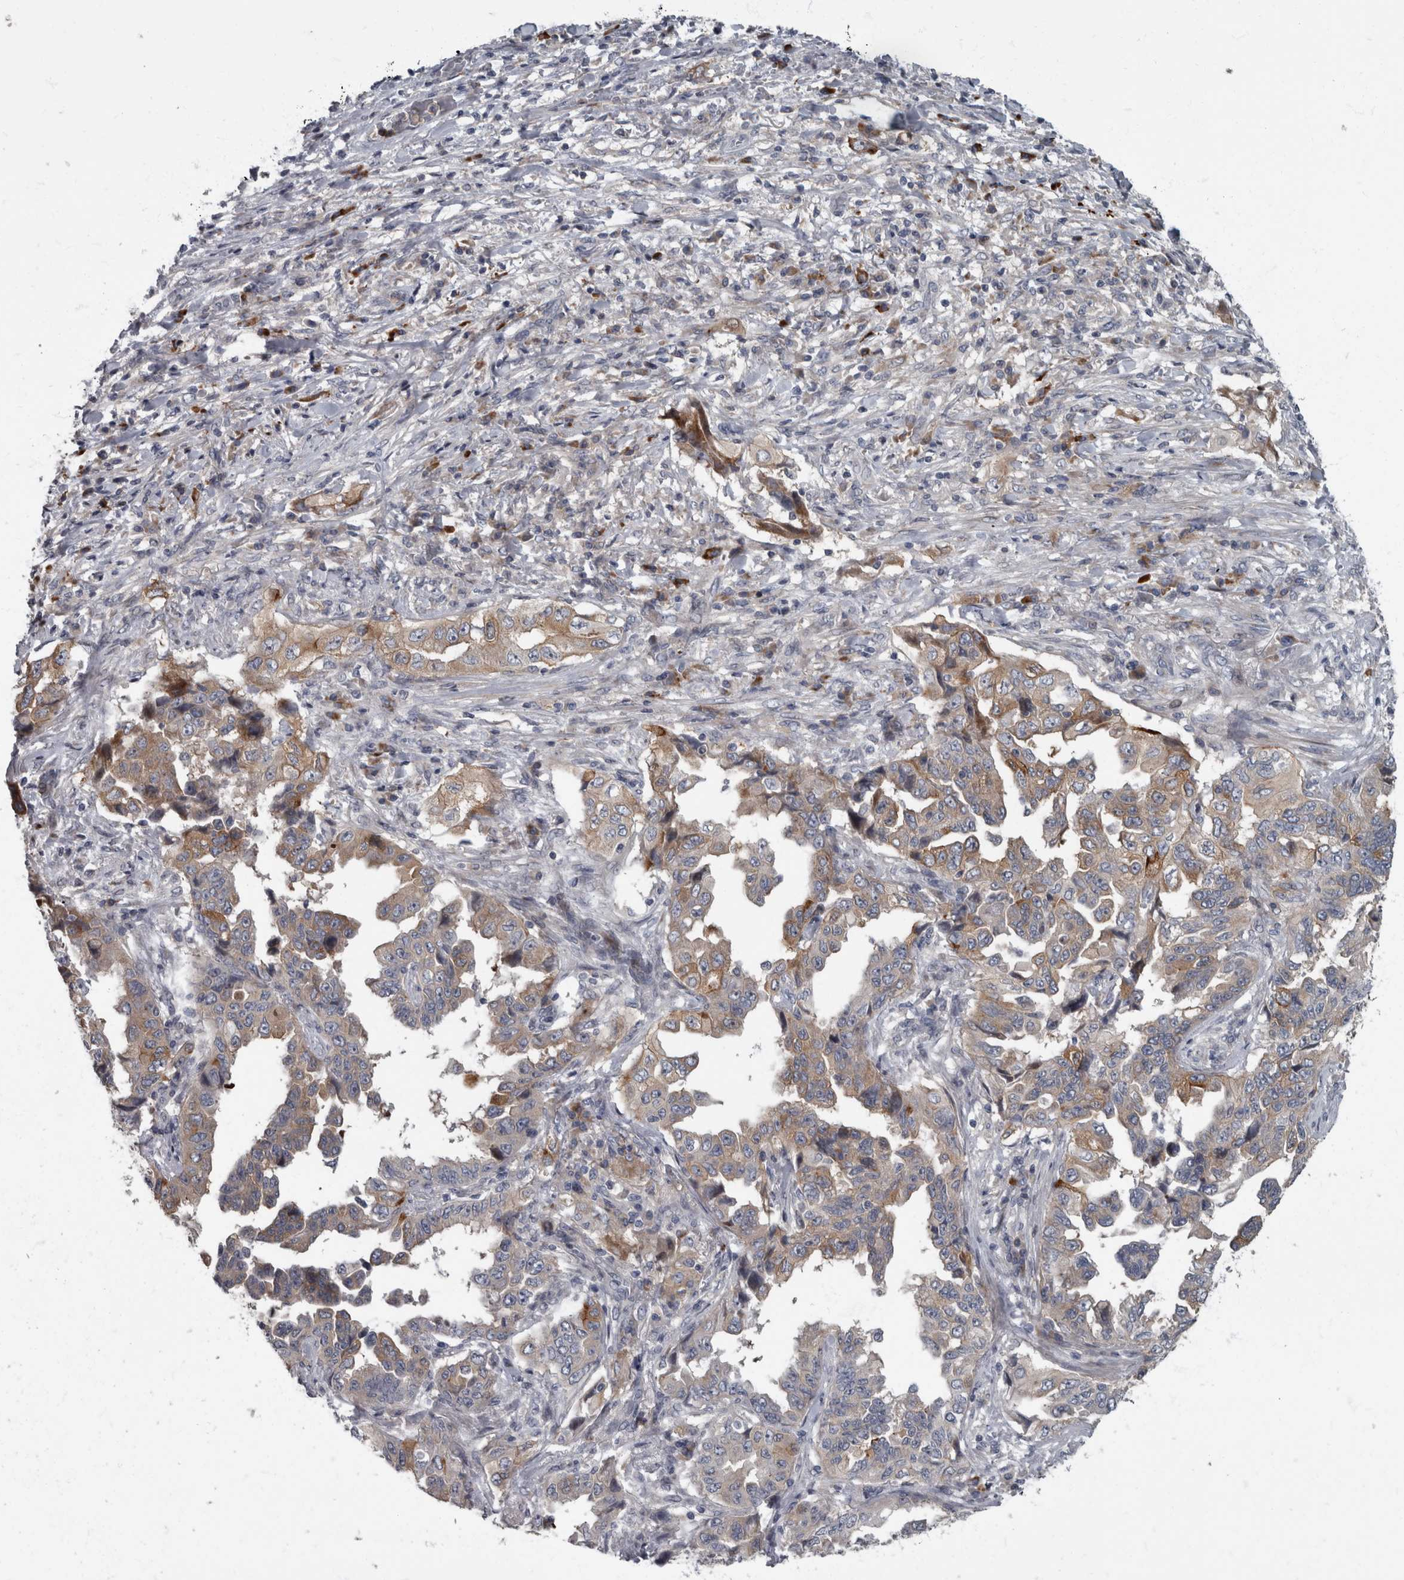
{"staining": {"intensity": "moderate", "quantity": "25%-75%", "location": "cytoplasmic/membranous"}, "tissue": "lung cancer", "cell_type": "Tumor cells", "image_type": "cancer", "snomed": [{"axis": "morphology", "description": "Adenocarcinoma, NOS"}, {"axis": "topography", "description": "Lung"}], "caption": "The photomicrograph exhibits staining of lung cancer, revealing moderate cytoplasmic/membranous protein expression (brown color) within tumor cells.", "gene": "CDC42BPG", "patient": {"sex": "female", "age": 51}}